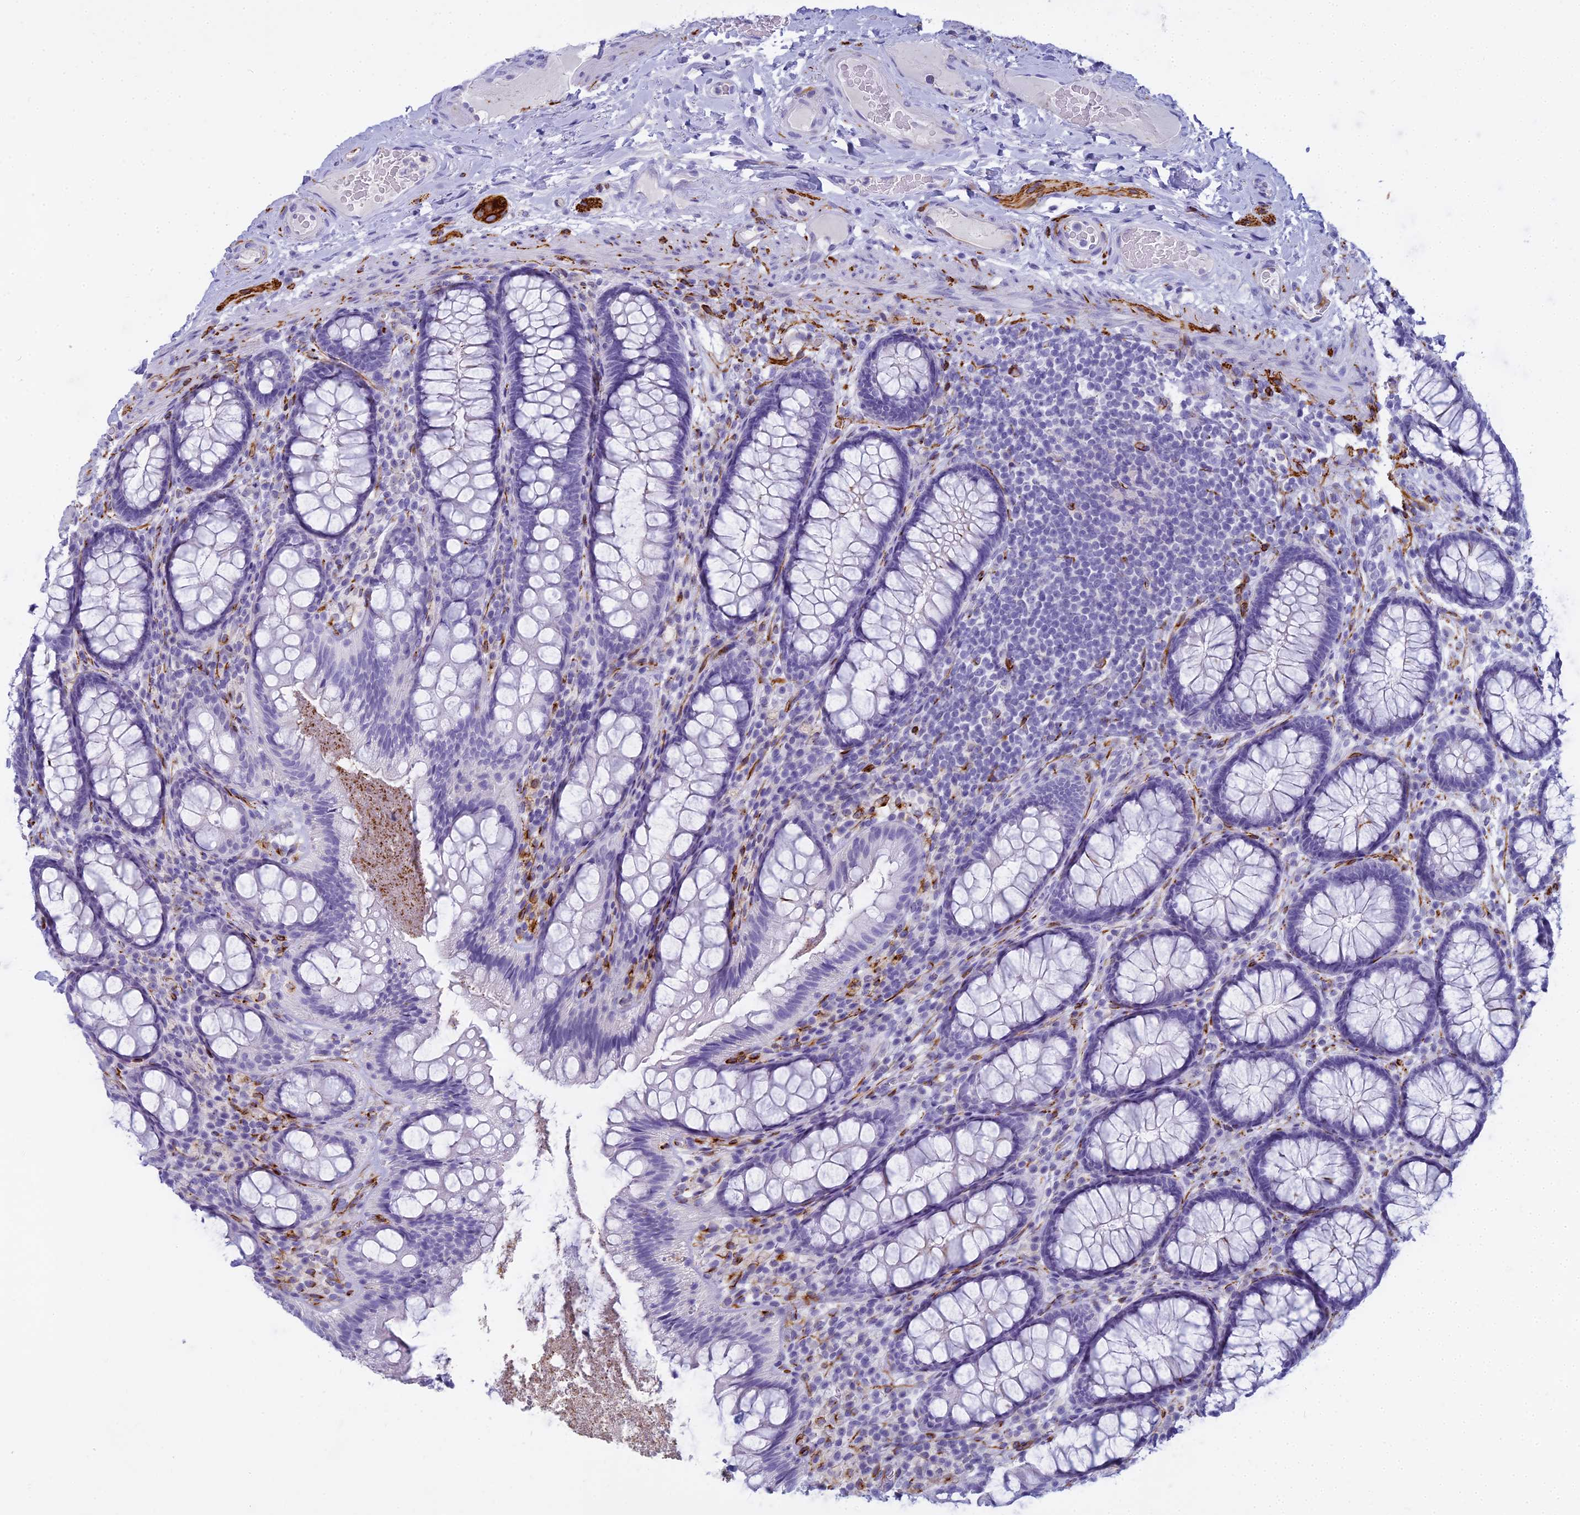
{"staining": {"intensity": "negative", "quantity": "none", "location": "none"}, "tissue": "rectum", "cell_type": "Glandular cells", "image_type": "normal", "snomed": [{"axis": "morphology", "description": "Normal tissue, NOS"}, {"axis": "topography", "description": "Rectum"}], "caption": "Immunohistochemical staining of benign human rectum displays no significant positivity in glandular cells.", "gene": "ENSG00000265118", "patient": {"sex": "male", "age": 83}}